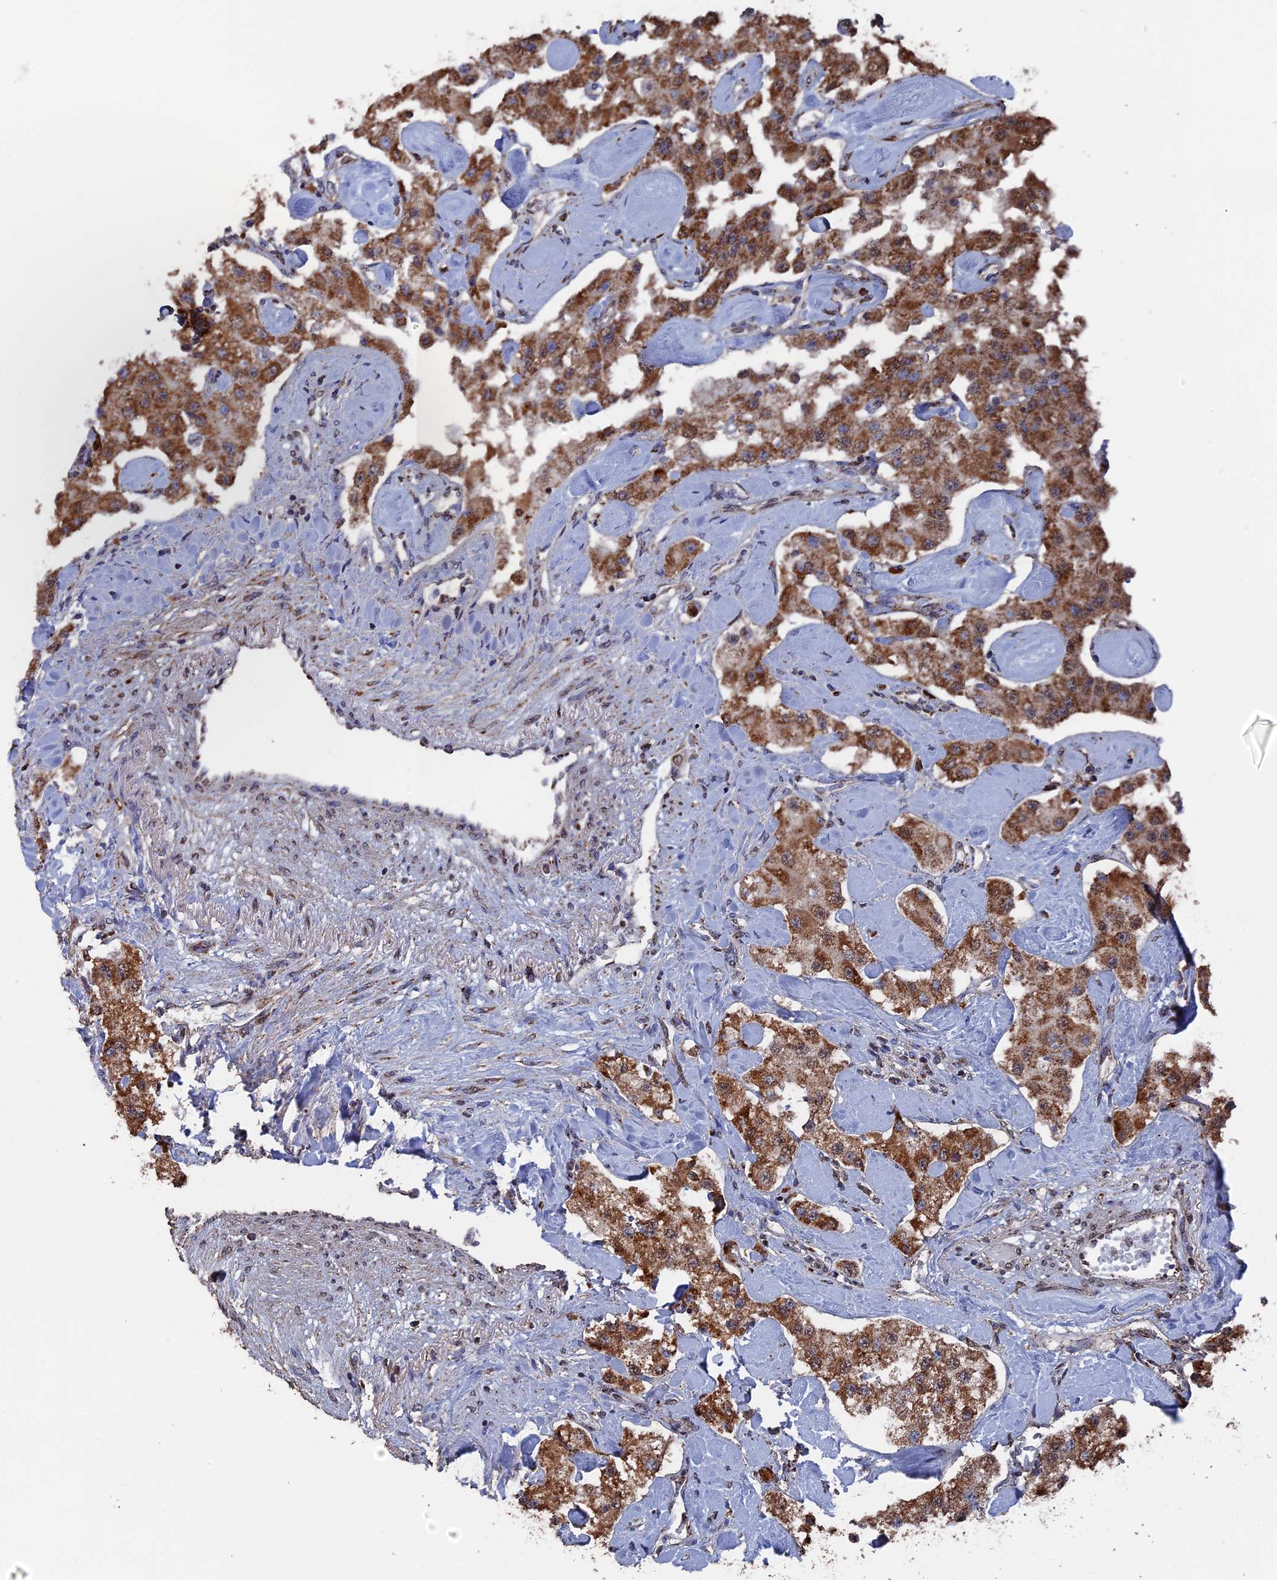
{"staining": {"intensity": "moderate", "quantity": ">75%", "location": "cytoplasmic/membranous"}, "tissue": "carcinoid", "cell_type": "Tumor cells", "image_type": "cancer", "snomed": [{"axis": "morphology", "description": "Carcinoid, malignant, NOS"}, {"axis": "topography", "description": "Pancreas"}], "caption": "Human carcinoid stained for a protein (brown) demonstrates moderate cytoplasmic/membranous positive positivity in approximately >75% of tumor cells.", "gene": "SMG9", "patient": {"sex": "male", "age": 41}}